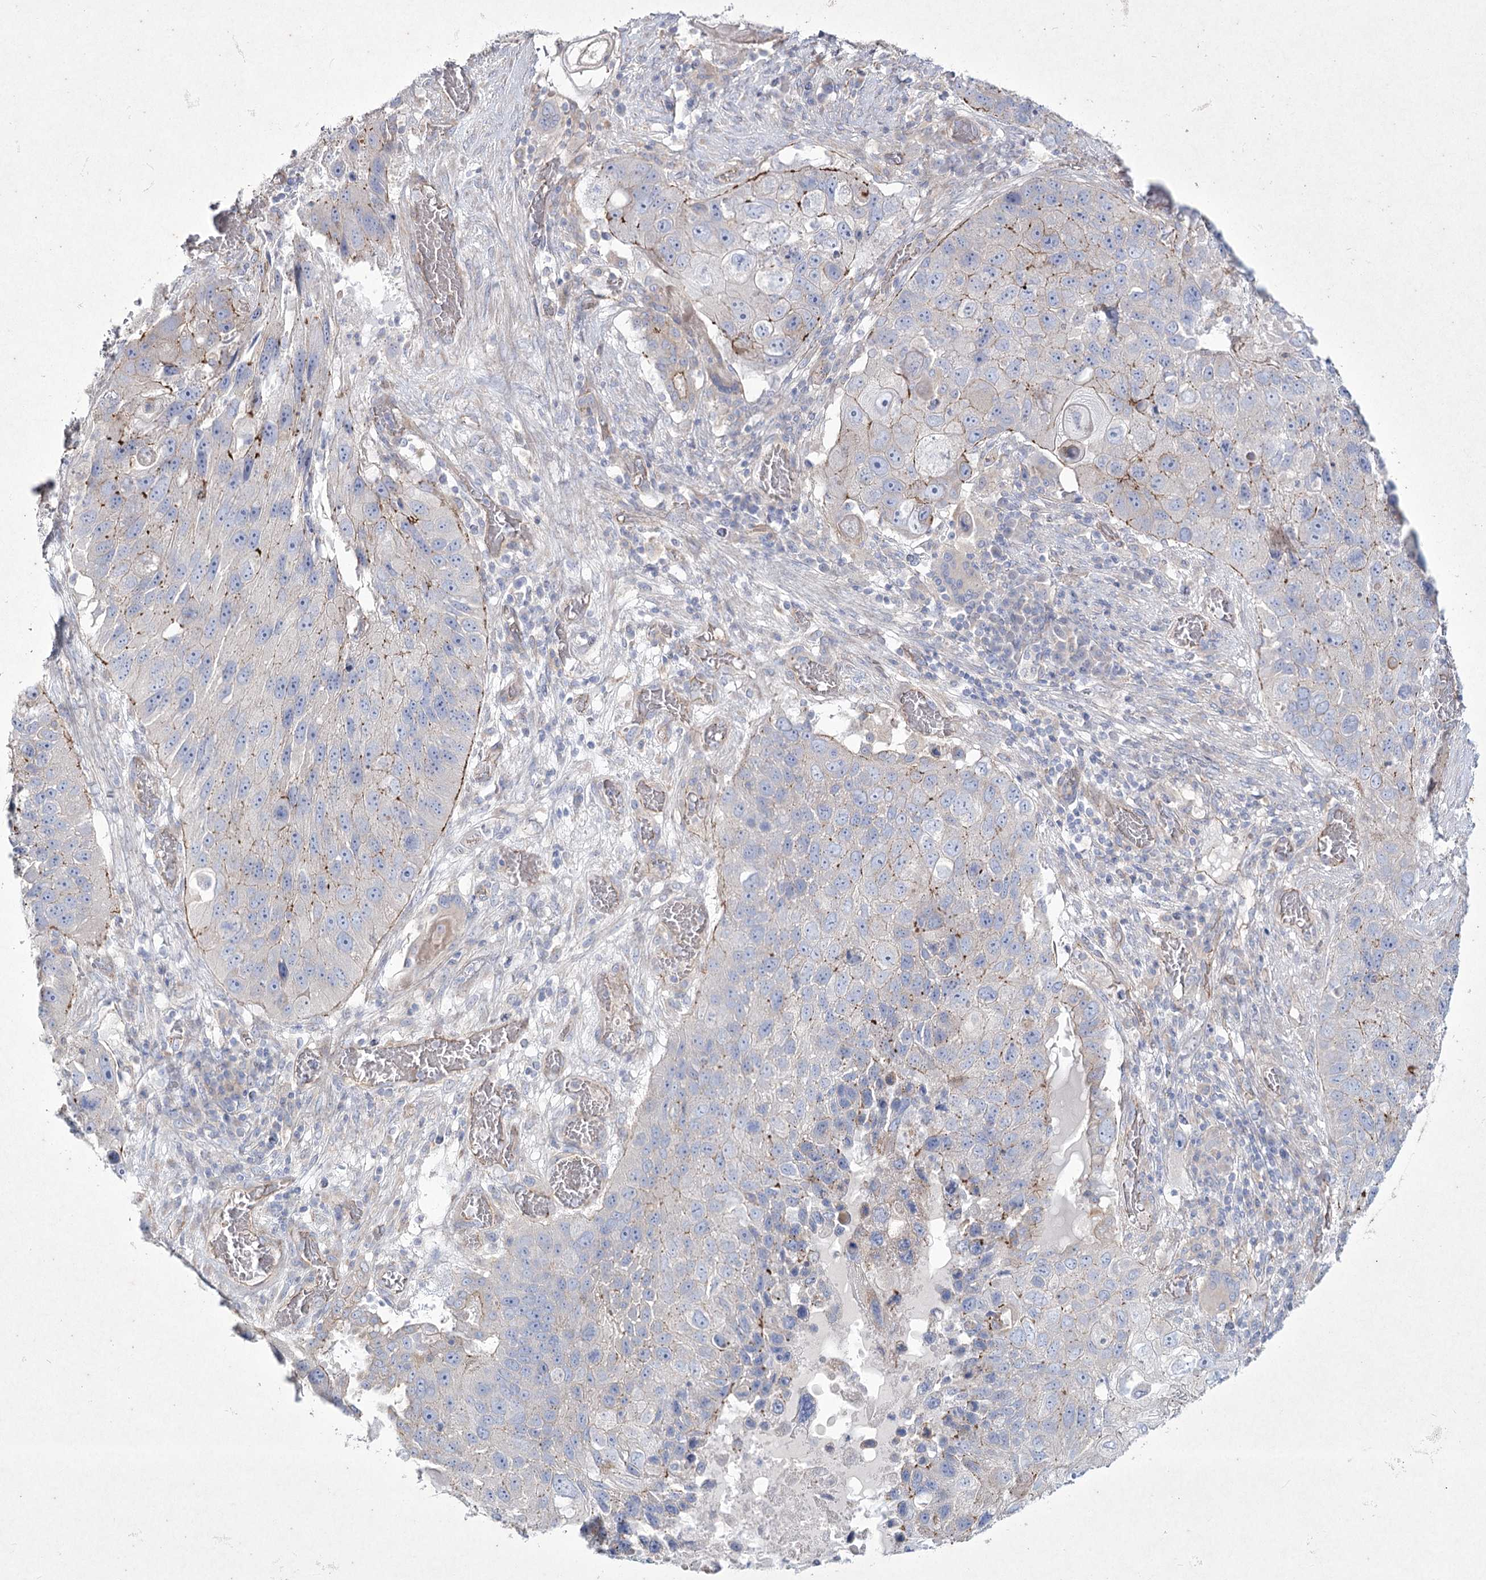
{"staining": {"intensity": "moderate", "quantity": "<25%", "location": "cytoplasmic/membranous"}, "tissue": "lung cancer", "cell_type": "Tumor cells", "image_type": "cancer", "snomed": [{"axis": "morphology", "description": "Squamous cell carcinoma, NOS"}, {"axis": "topography", "description": "Lung"}], "caption": "Protein staining demonstrates moderate cytoplasmic/membranous positivity in about <25% of tumor cells in lung cancer. The protein is shown in brown color, while the nuclei are stained blue.", "gene": "LDLRAD3", "patient": {"sex": "male", "age": 61}}